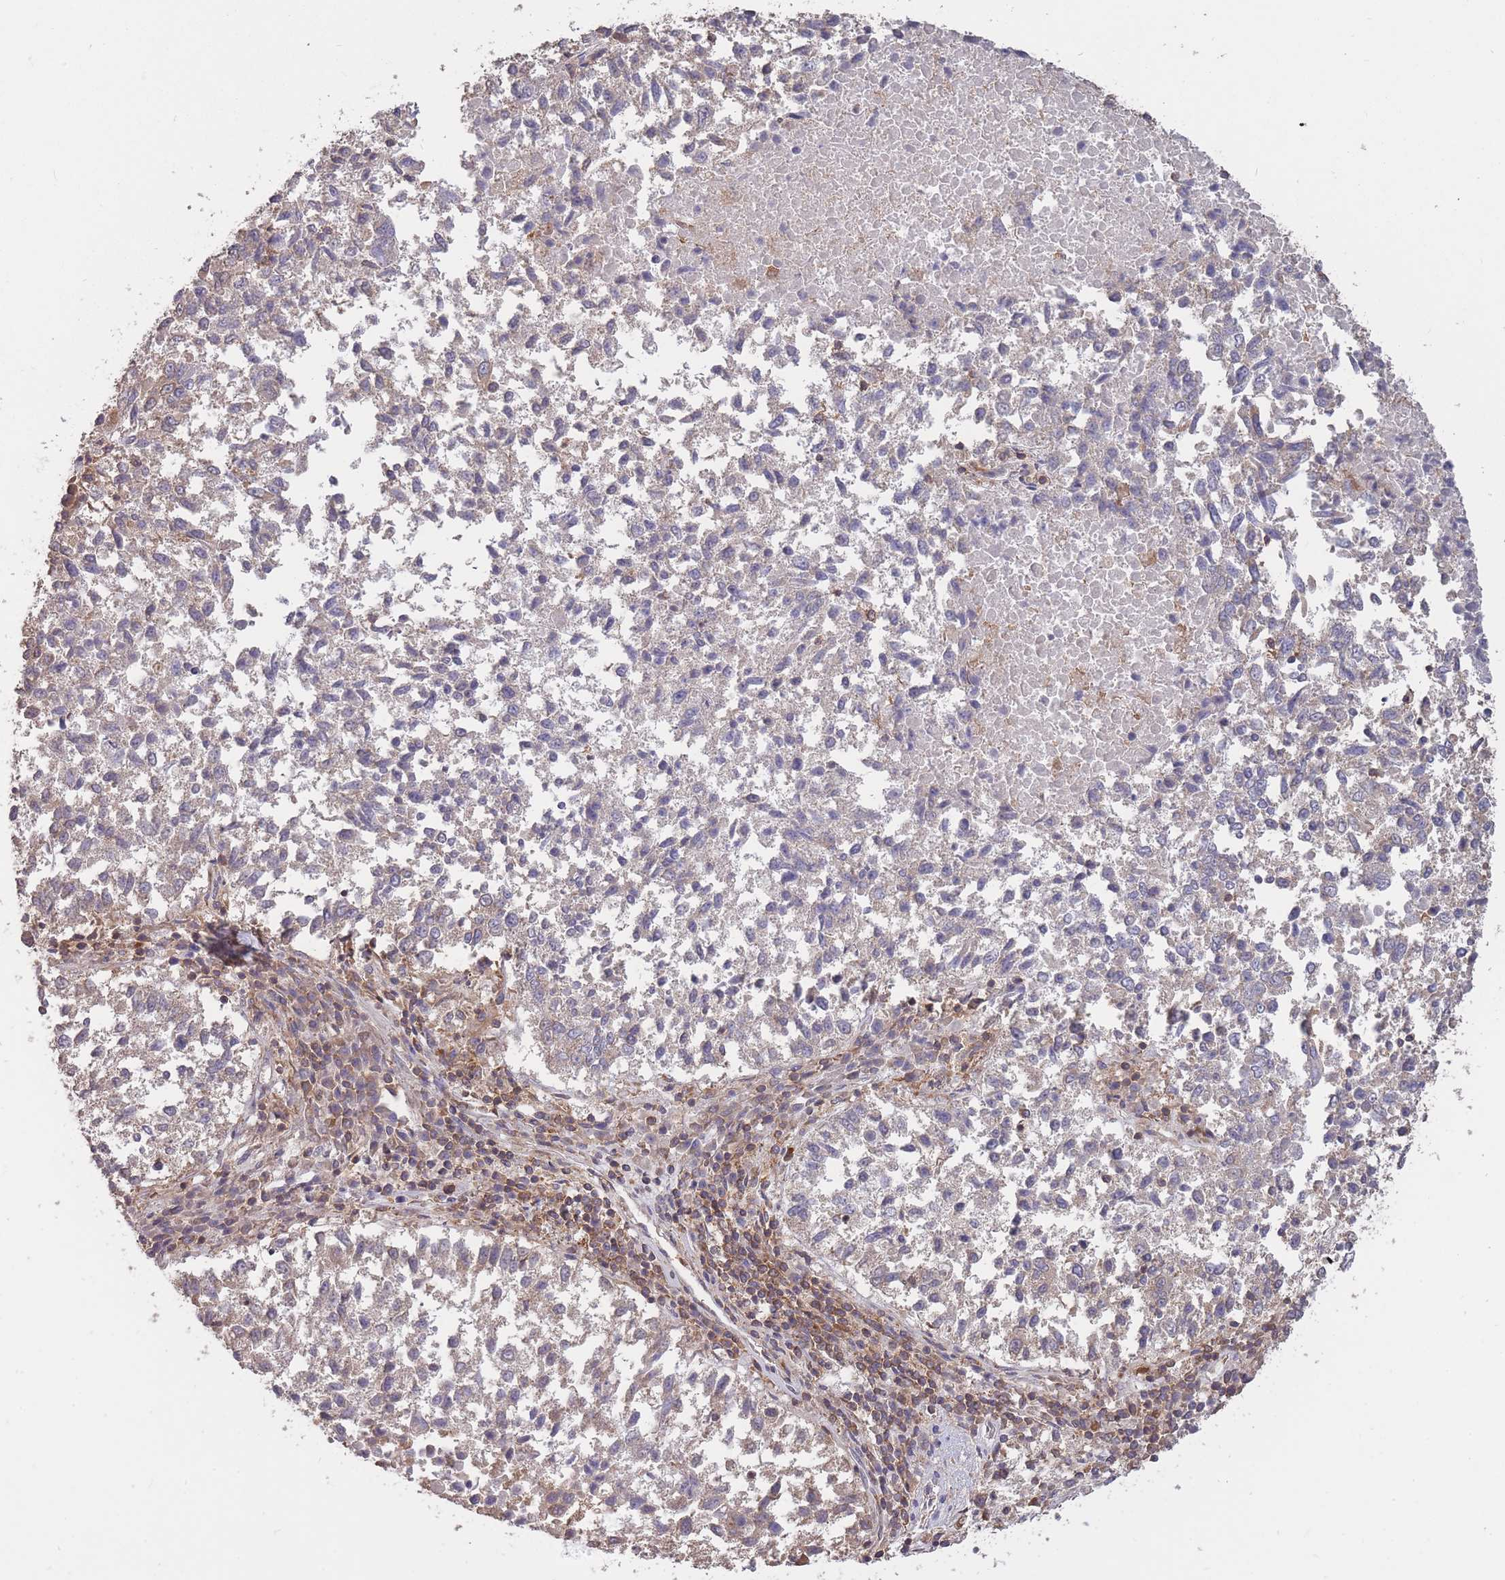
{"staining": {"intensity": "weak", "quantity": "<25%", "location": "cytoplasmic/membranous"}, "tissue": "lung cancer", "cell_type": "Tumor cells", "image_type": "cancer", "snomed": [{"axis": "morphology", "description": "Squamous cell carcinoma, NOS"}, {"axis": "topography", "description": "Lung"}], "caption": "Human lung cancer (squamous cell carcinoma) stained for a protein using IHC exhibits no positivity in tumor cells.", "gene": "GMIP", "patient": {"sex": "male", "age": 73}}